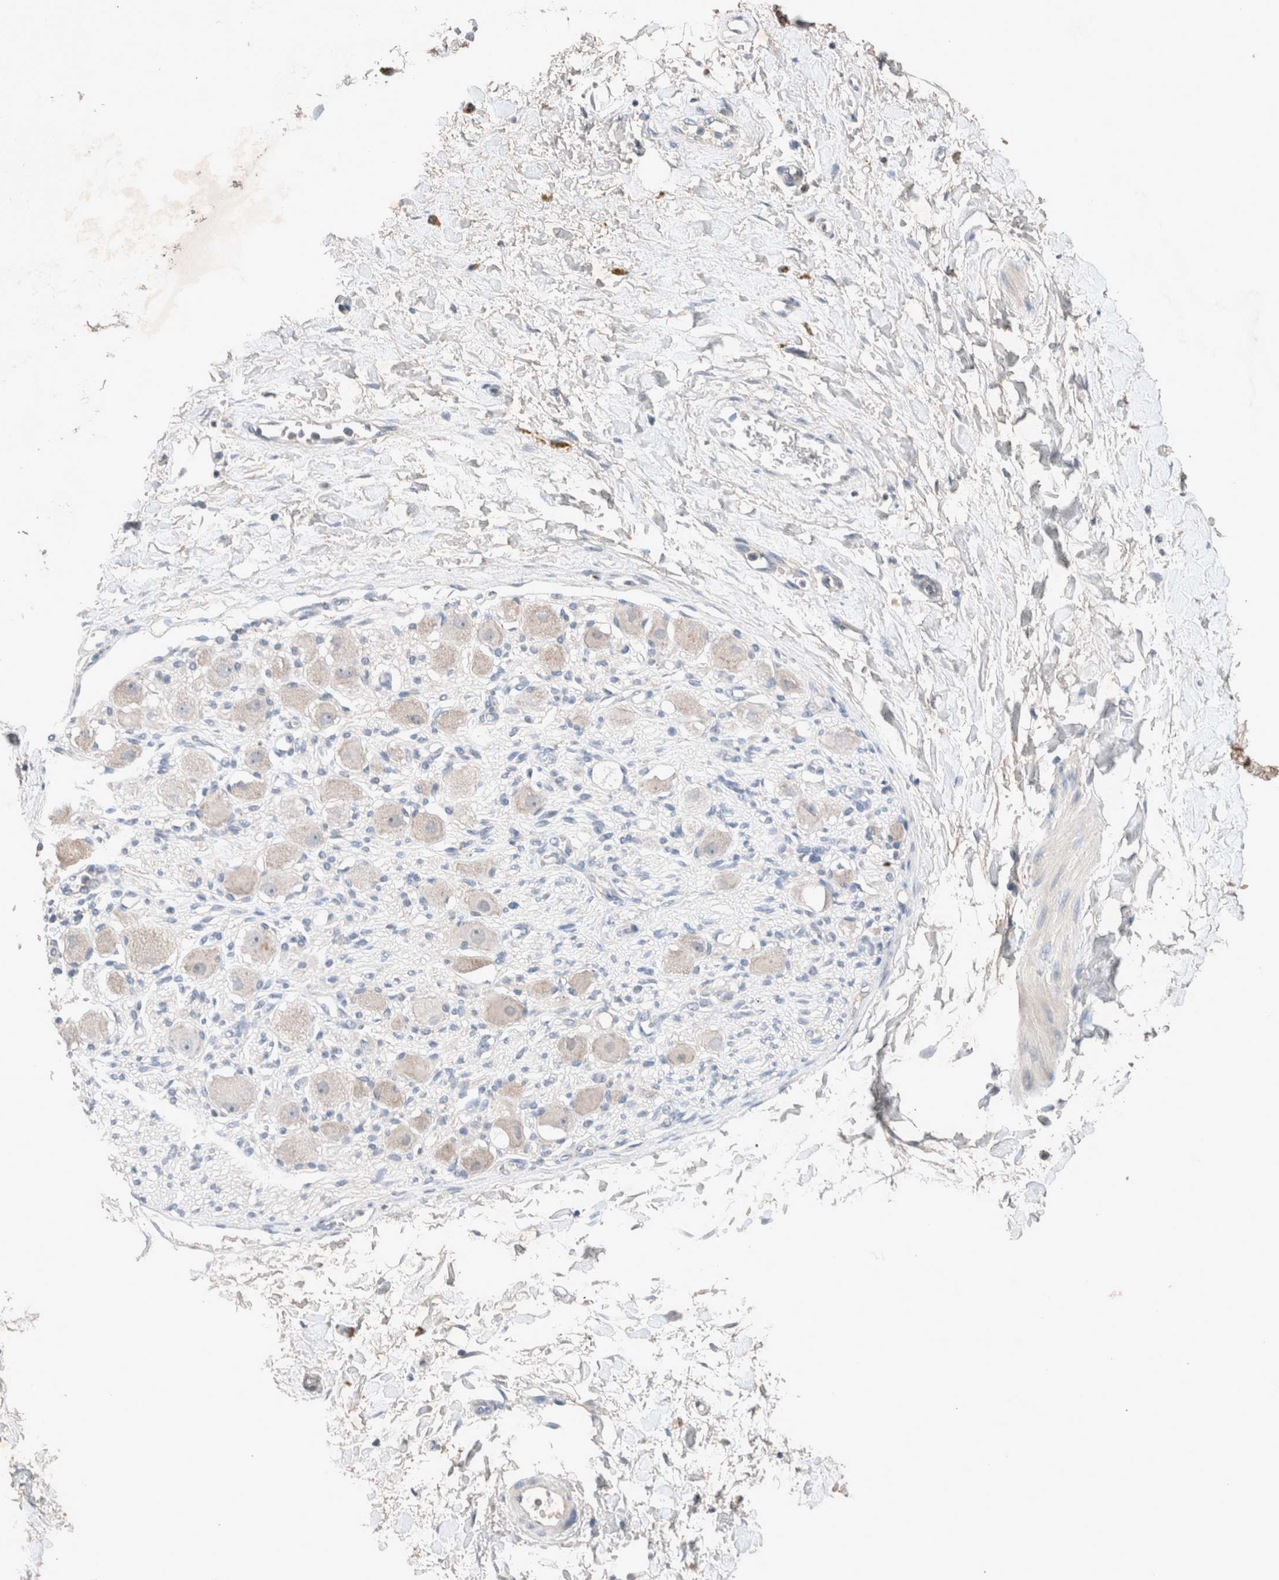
{"staining": {"intensity": "moderate", "quantity": "25%-75%", "location": "cytoplasmic/membranous"}, "tissue": "adipose tissue", "cell_type": "Adipocytes", "image_type": "normal", "snomed": [{"axis": "morphology", "description": "Normal tissue, NOS"}, {"axis": "topography", "description": "Kidney"}, {"axis": "topography", "description": "Peripheral nerve tissue"}], "caption": "The immunohistochemical stain highlights moderate cytoplasmic/membranous staining in adipocytes of unremarkable adipose tissue. (Stains: DAB (3,3'-diaminobenzidine) in brown, nuclei in blue, Microscopy: brightfield microscopy at high magnification).", "gene": "UGCG", "patient": {"sex": "male", "age": 7}}